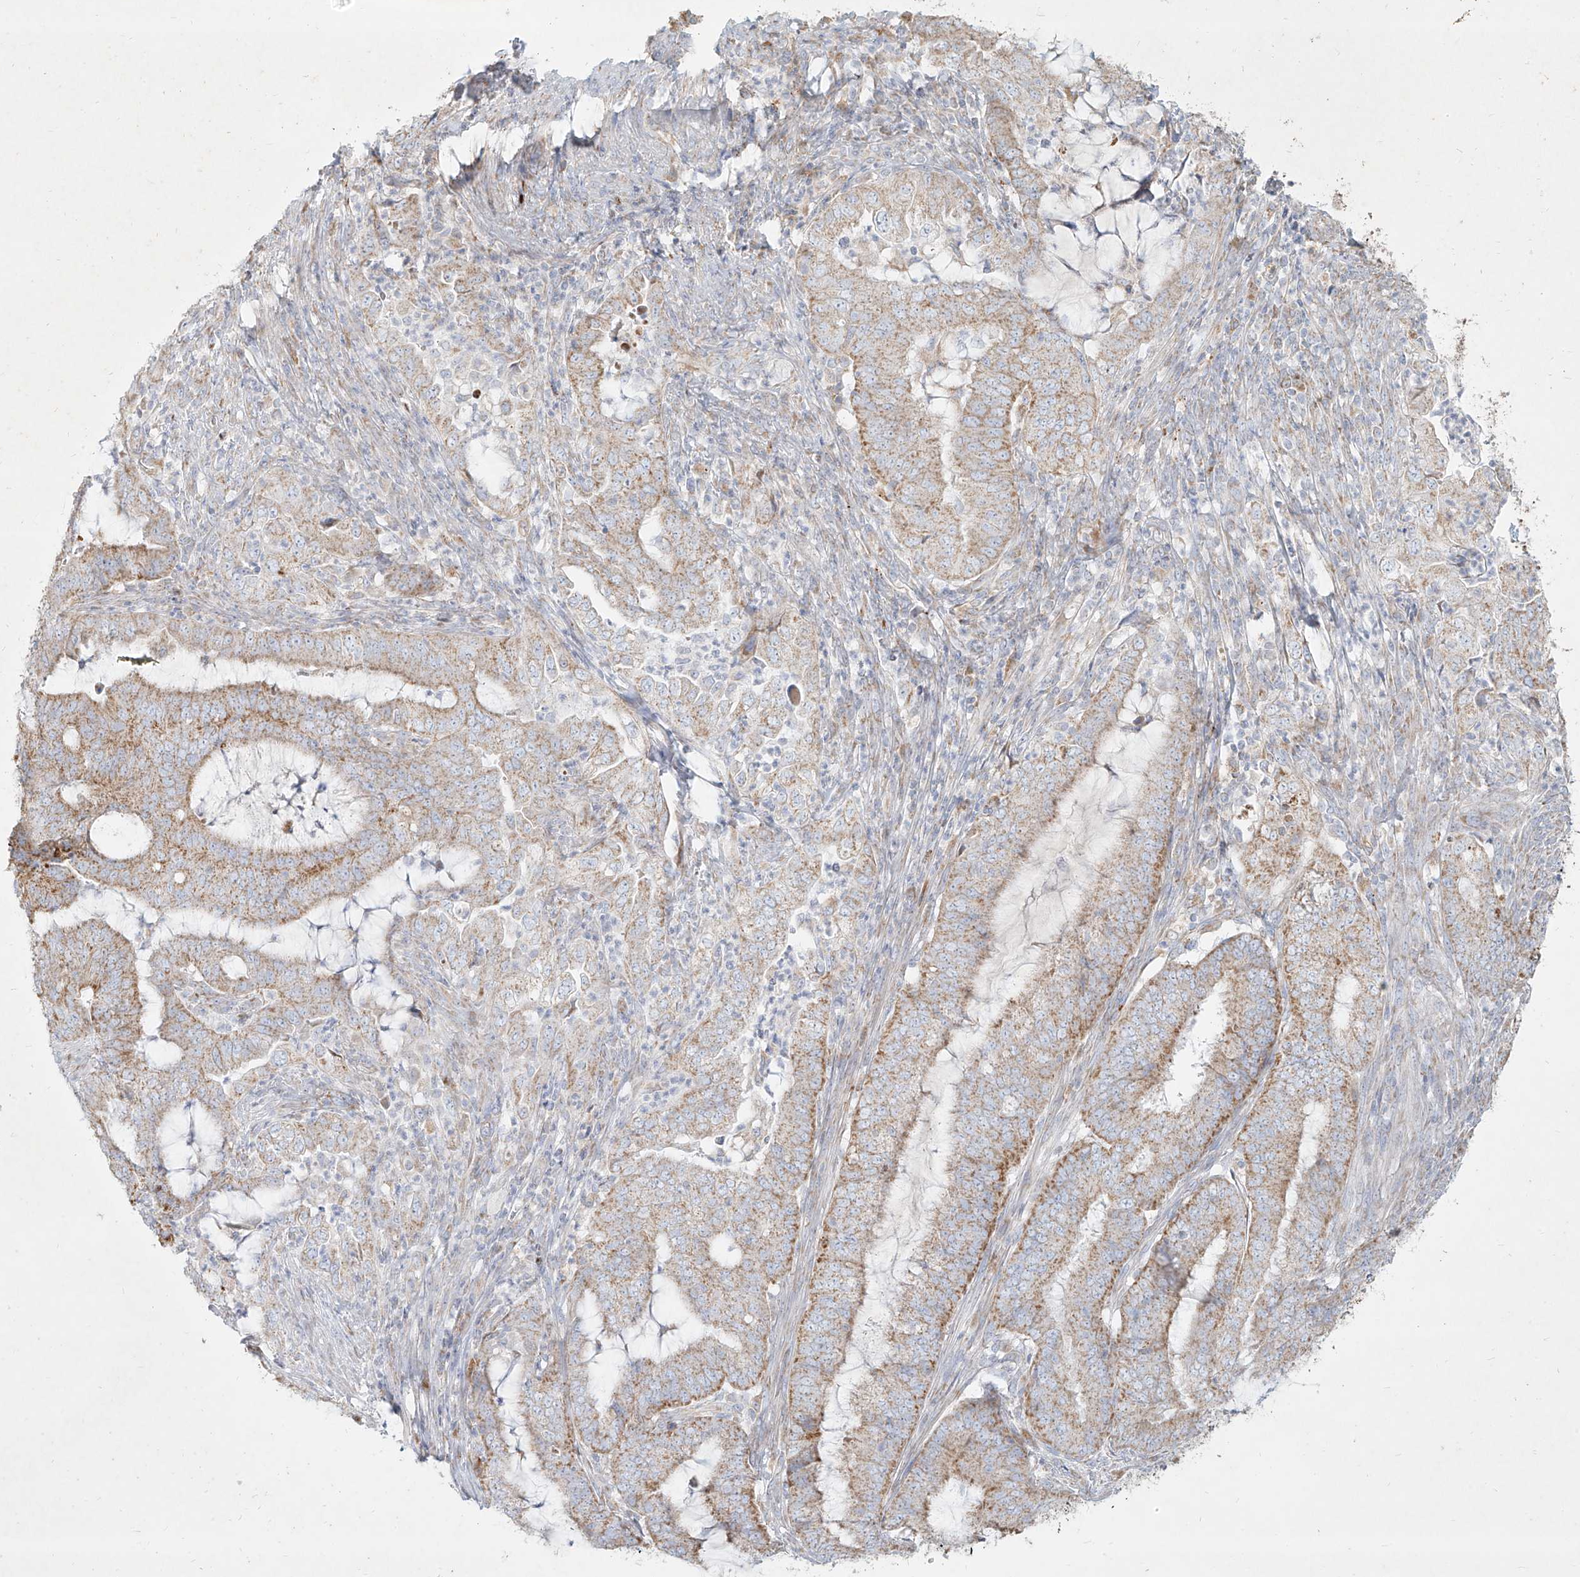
{"staining": {"intensity": "moderate", "quantity": "25%-75%", "location": "cytoplasmic/membranous"}, "tissue": "endometrial cancer", "cell_type": "Tumor cells", "image_type": "cancer", "snomed": [{"axis": "morphology", "description": "Adenocarcinoma, NOS"}, {"axis": "topography", "description": "Endometrium"}], "caption": "This photomicrograph displays adenocarcinoma (endometrial) stained with immunohistochemistry (IHC) to label a protein in brown. The cytoplasmic/membranous of tumor cells show moderate positivity for the protein. Nuclei are counter-stained blue.", "gene": "MTX2", "patient": {"sex": "female", "age": 51}}